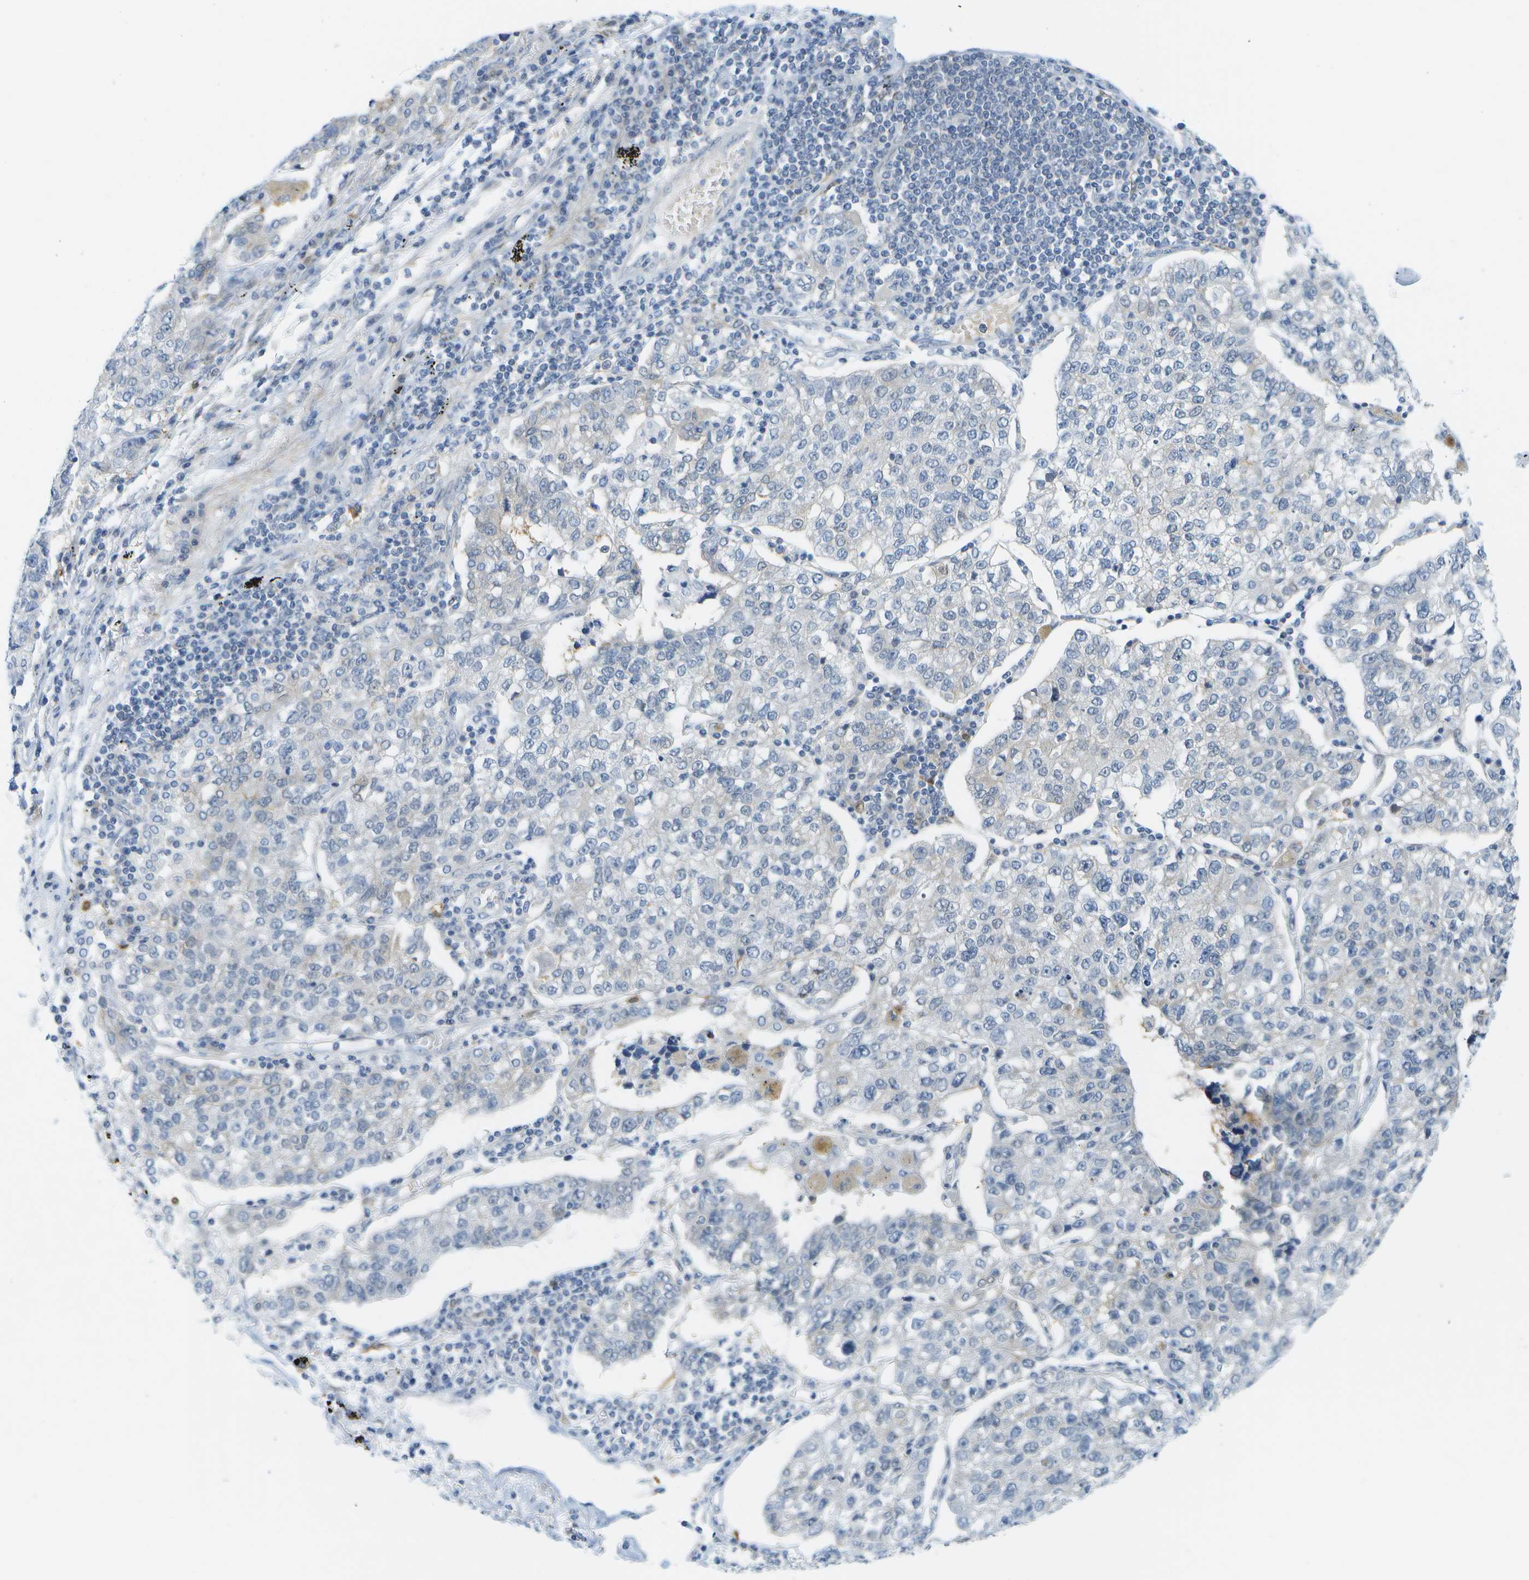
{"staining": {"intensity": "negative", "quantity": "none", "location": "none"}, "tissue": "lung cancer", "cell_type": "Tumor cells", "image_type": "cancer", "snomed": [{"axis": "morphology", "description": "Adenocarcinoma, NOS"}, {"axis": "topography", "description": "Lung"}], "caption": "Immunohistochemical staining of adenocarcinoma (lung) exhibits no significant staining in tumor cells.", "gene": "CUL9", "patient": {"sex": "male", "age": 49}}